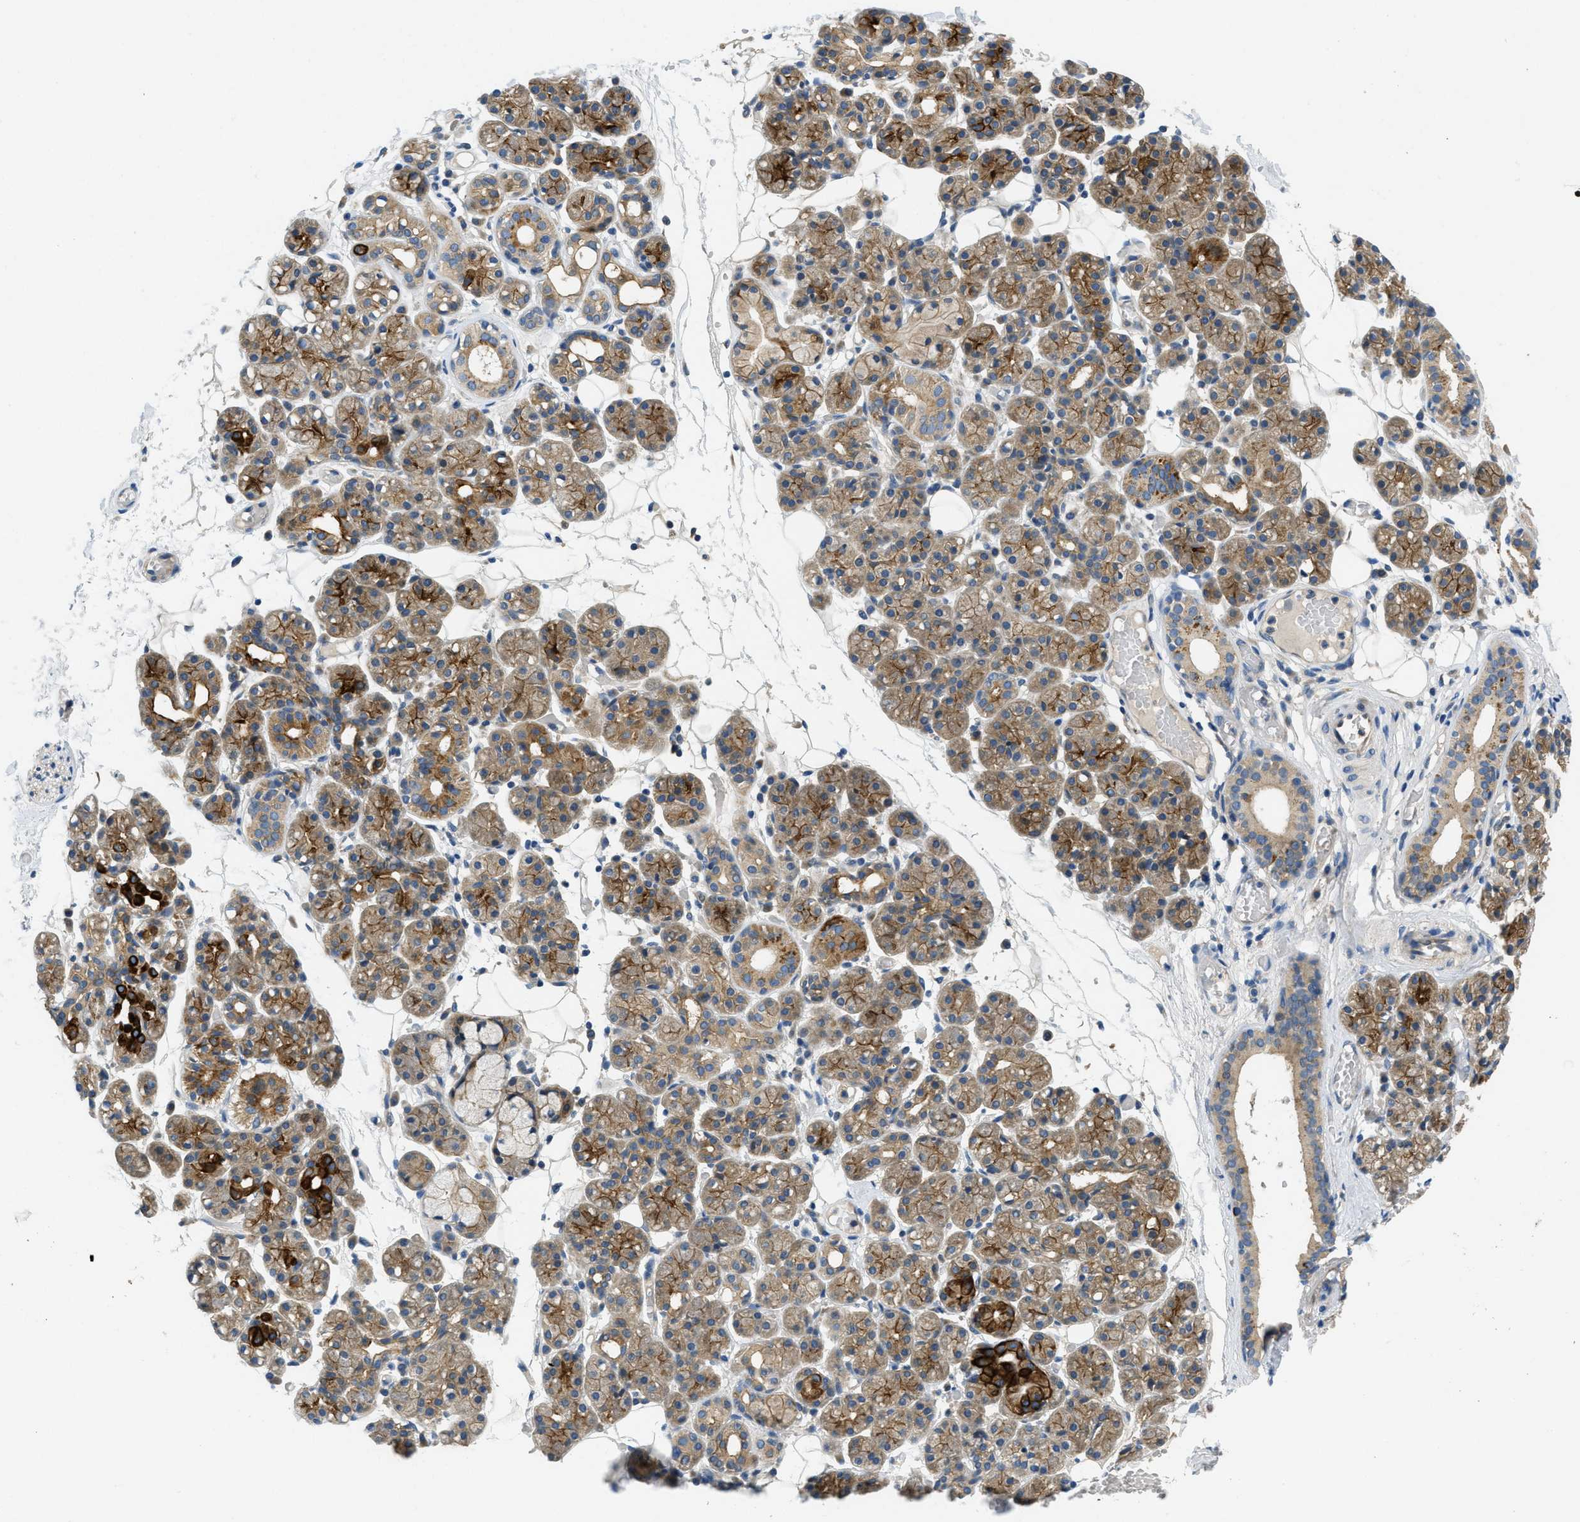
{"staining": {"intensity": "moderate", "quantity": "25%-75%", "location": "cytoplasmic/membranous"}, "tissue": "salivary gland", "cell_type": "Glandular cells", "image_type": "normal", "snomed": [{"axis": "morphology", "description": "Normal tissue, NOS"}, {"axis": "topography", "description": "Salivary gland"}], "caption": "Immunohistochemical staining of normal human salivary gland demonstrates medium levels of moderate cytoplasmic/membranous positivity in about 25%-75% of glandular cells. The staining is performed using DAB brown chromogen to label protein expression. The nuclei are counter-stained blue using hematoxylin.", "gene": "RIPK2", "patient": {"sex": "male", "age": 63}}